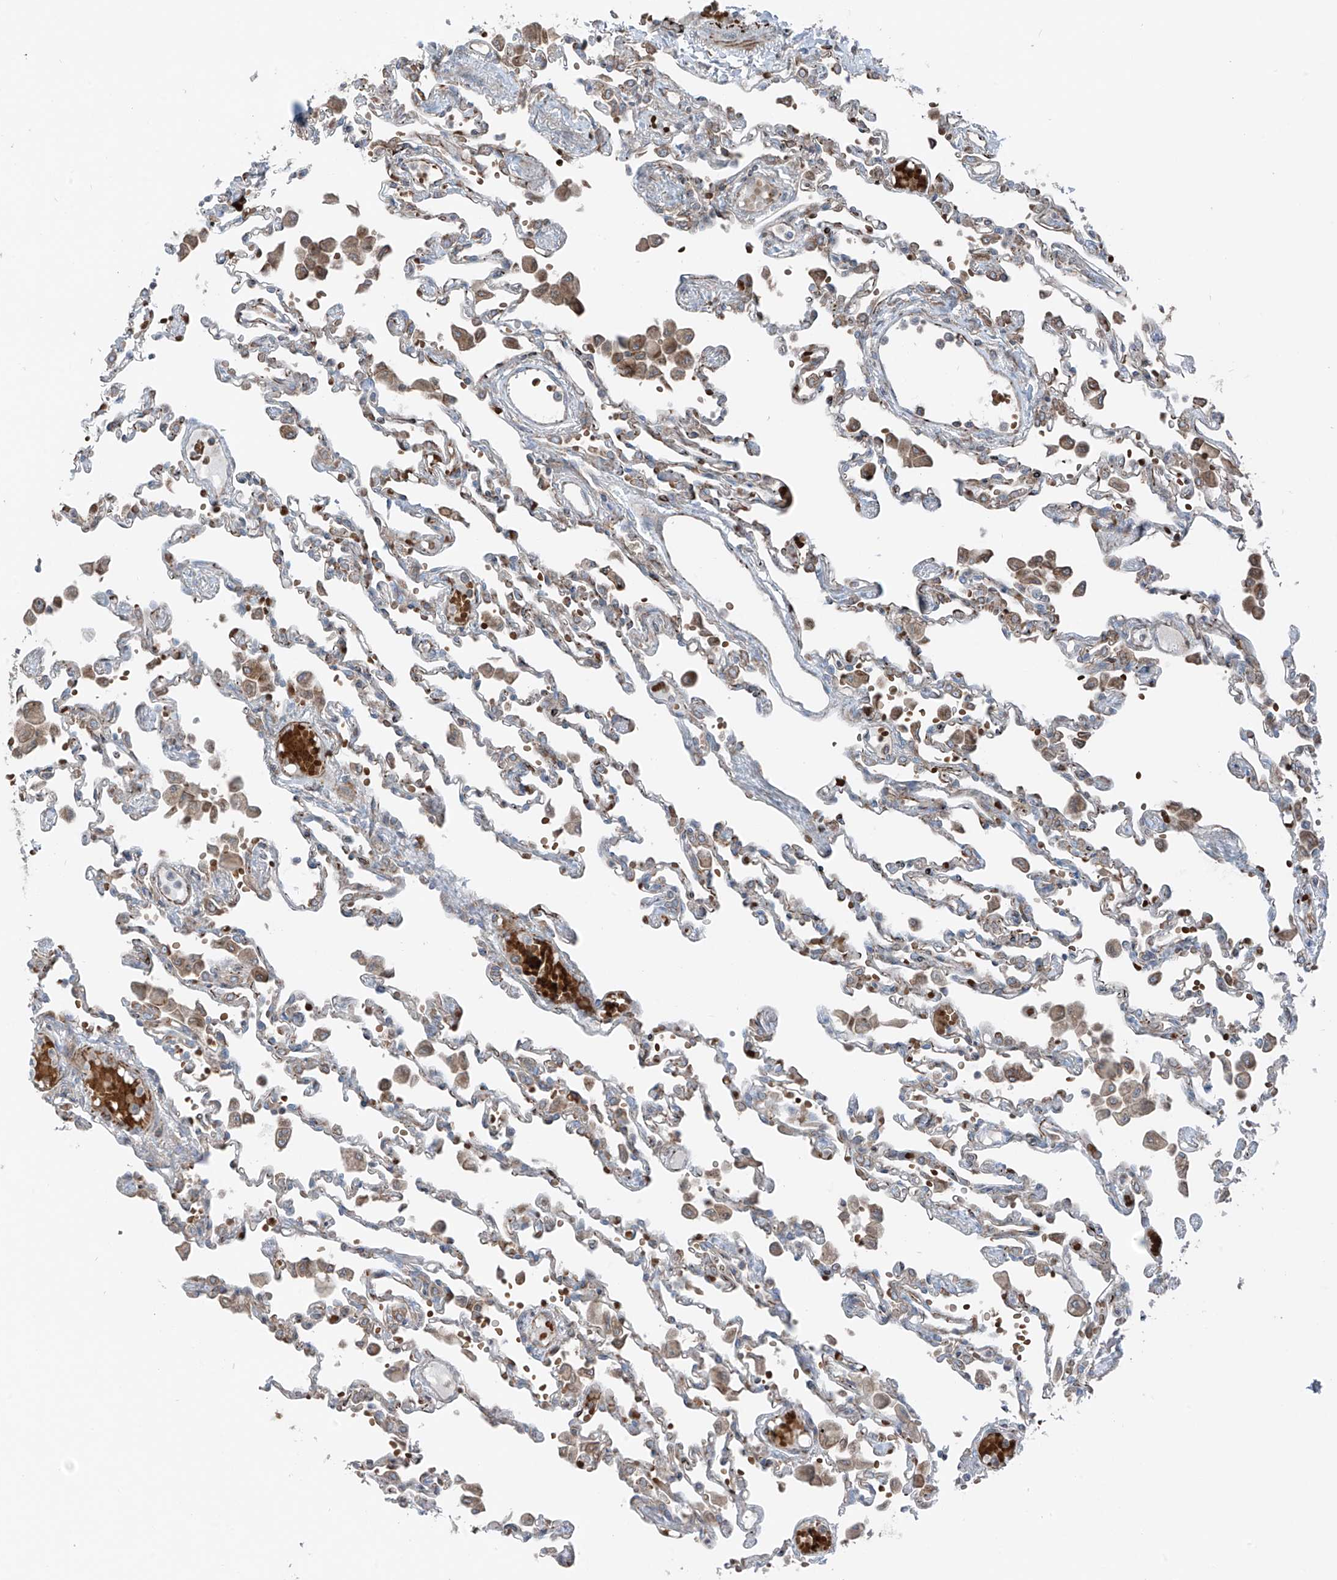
{"staining": {"intensity": "weak", "quantity": "<25%", "location": "cytoplasmic/membranous"}, "tissue": "lung", "cell_type": "Alveolar cells", "image_type": "normal", "snomed": [{"axis": "morphology", "description": "Normal tissue, NOS"}, {"axis": "topography", "description": "Bronchus"}, {"axis": "topography", "description": "Lung"}], "caption": "Immunohistochemical staining of unremarkable human lung shows no significant expression in alveolar cells. (DAB IHC with hematoxylin counter stain).", "gene": "ERLEC1", "patient": {"sex": "female", "age": 49}}